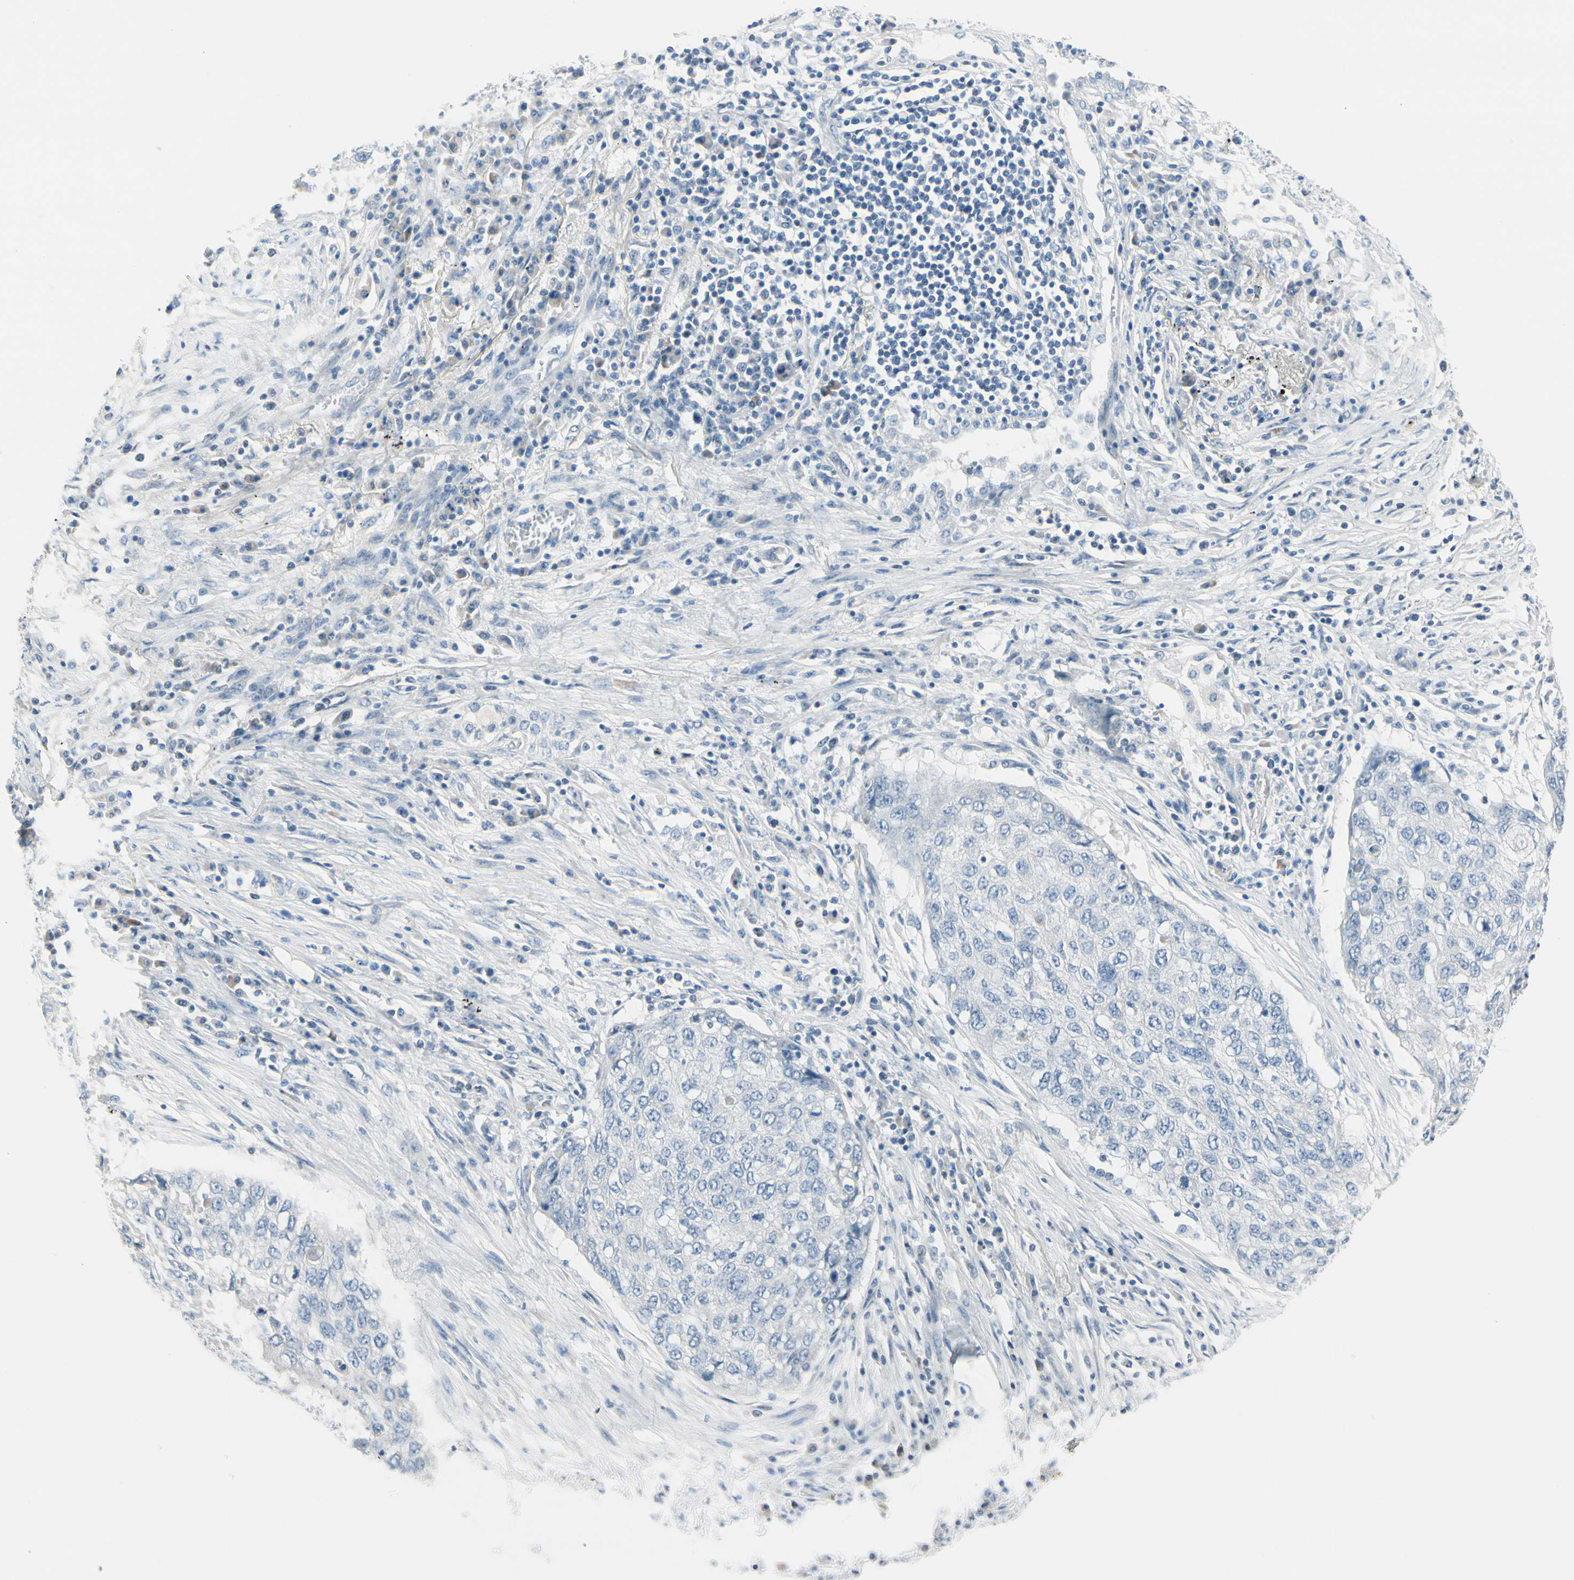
{"staining": {"intensity": "negative", "quantity": "none", "location": "none"}, "tissue": "lung cancer", "cell_type": "Tumor cells", "image_type": "cancer", "snomed": [{"axis": "morphology", "description": "Squamous cell carcinoma, NOS"}, {"axis": "topography", "description": "Lung"}], "caption": "Tumor cells are negative for brown protein staining in lung cancer.", "gene": "CDHR5", "patient": {"sex": "female", "age": 63}}